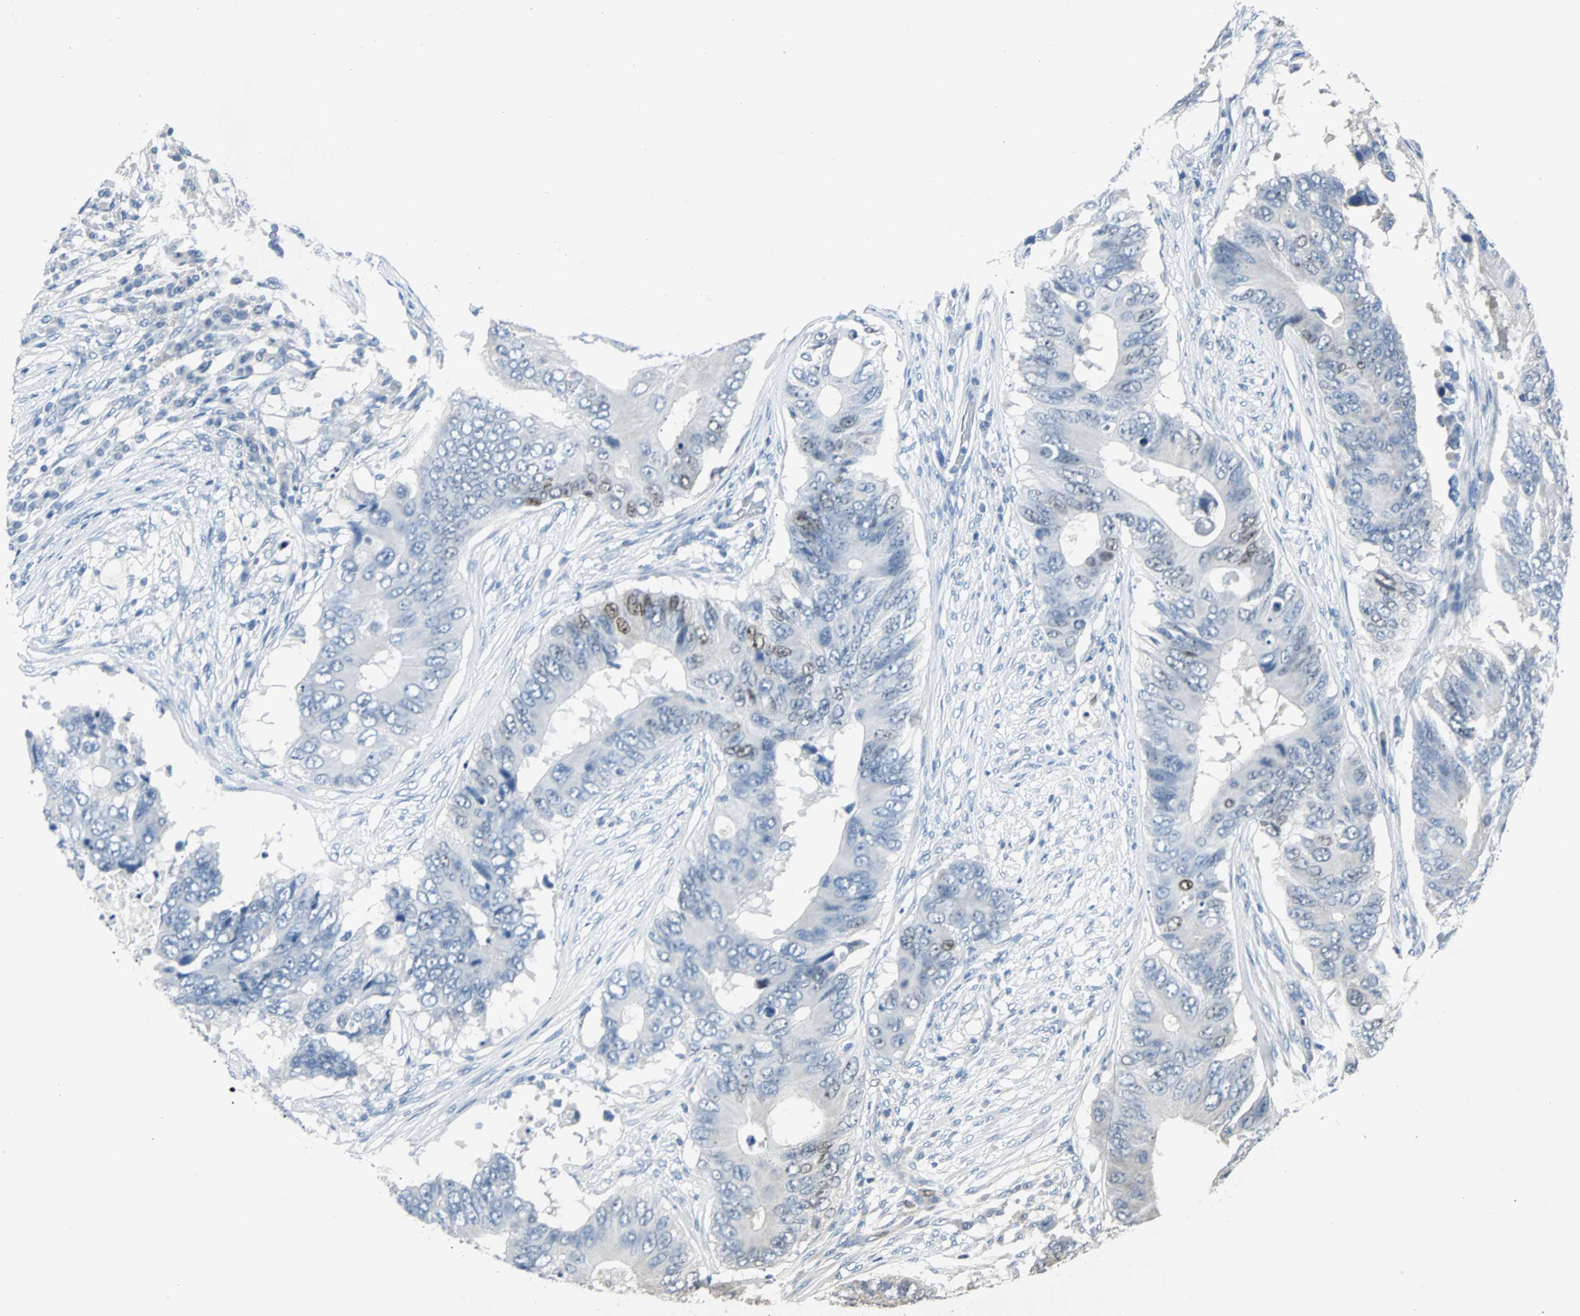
{"staining": {"intensity": "moderate", "quantity": "<25%", "location": "nuclear"}, "tissue": "colorectal cancer", "cell_type": "Tumor cells", "image_type": "cancer", "snomed": [{"axis": "morphology", "description": "Adenocarcinoma, NOS"}, {"axis": "topography", "description": "Colon"}], "caption": "Protein expression by immunohistochemistry (IHC) displays moderate nuclear expression in approximately <25% of tumor cells in adenocarcinoma (colorectal).", "gene": "IL33", "patient": {"sex": "male", "age": 71}}